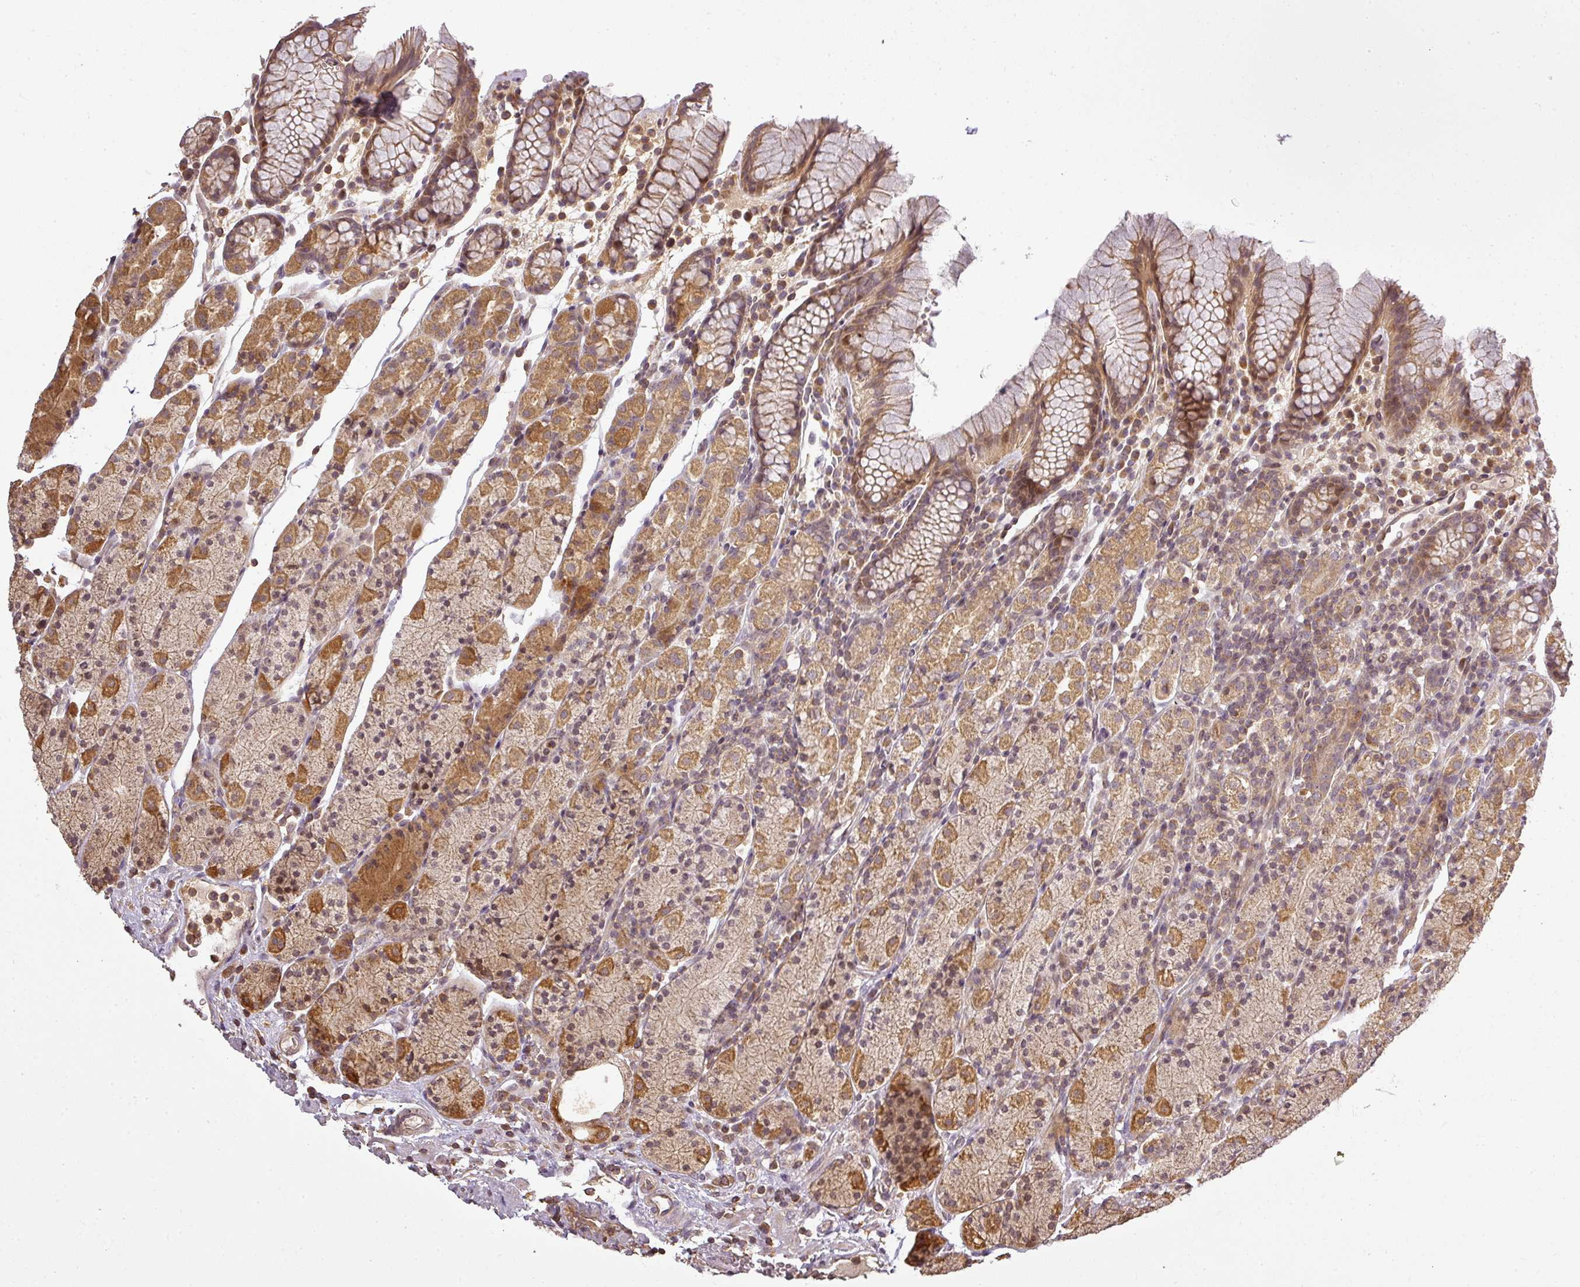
{"staining": {"intensity": "moderate", "quantity": ">75%", "location": "cytoplasmic/membranous,nuclear"}, "tissue": "stomach", "cell_type": "Glandular cells", "image_type": "normal", "snomed": [{"axis": "morphology", "description": "Normal tissue, NOS"}, {"axis": "topography", "description": "Stomach, upper"}, {"axis": "topography", "description": "Stomach"}], "caption": "The photomicrograph exhibits immunohistochemical staining of unremarkable stomach. There is moderate cytoplasmic/membranous,nuclear positivity is present in approximately >75% of glandular cells.", "gene": "FAIM", "patient": {"sex": "male", "age": 62}}